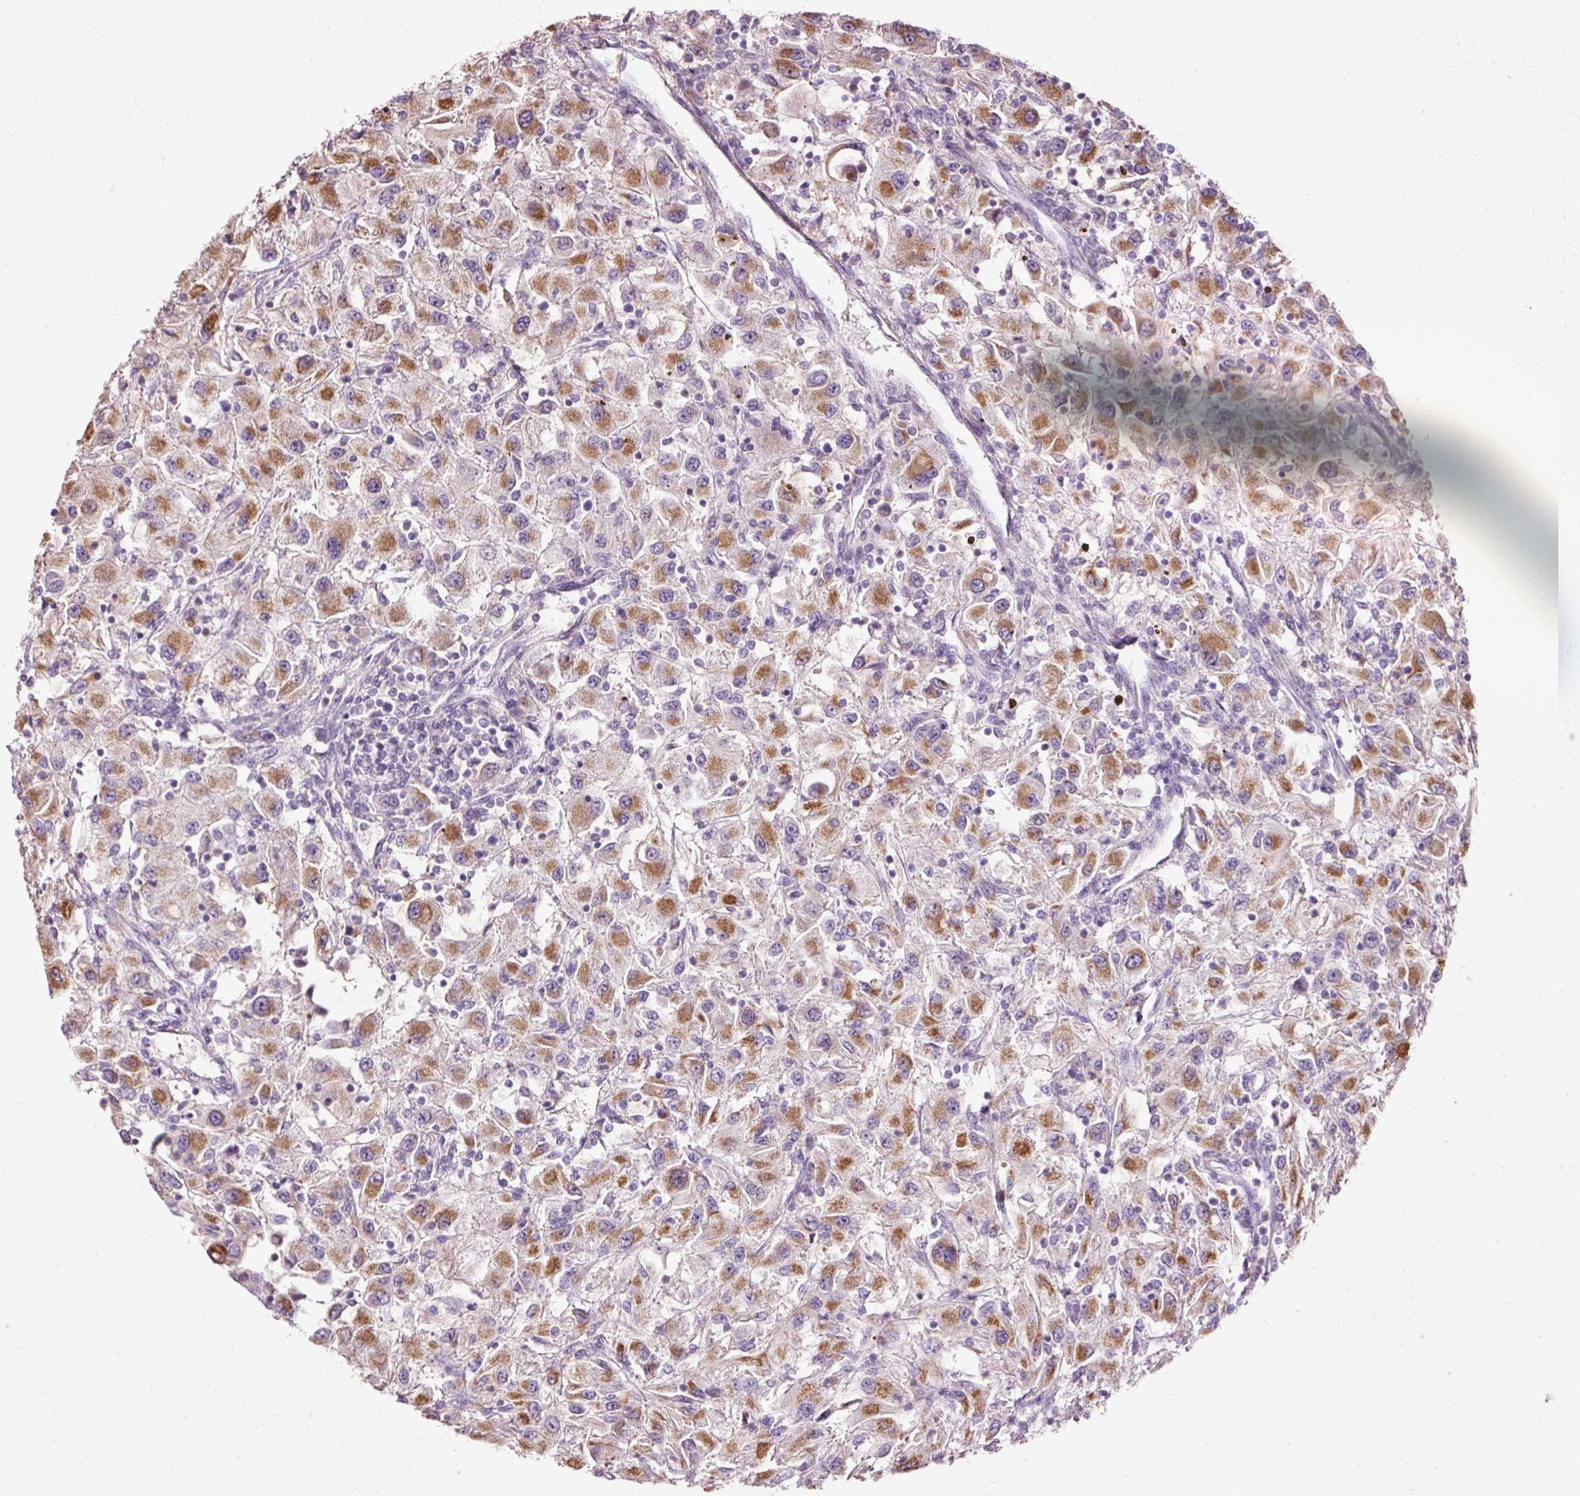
{"staining": {"intensity": "moderate", "quantity": ">75%", "location": "cytoplasmic/membranous"}, "tissue": "renal cancer", "cell_type": "Tumor cells", "image_type": "cancer", "snomed": [{"axis": "morphology", "description": "Adenocarcinoma, NOS"}, {"axis": "topography", "description": "Kidney"}], "caption": "Immunohistochemistry of human renal cancer shows medium levels of moderate cytoplasmic/membranous positivity in approximately >75% of tumor cells.", "gene": "PRDX5", "patient": {"sex": "female", "age": 67}}